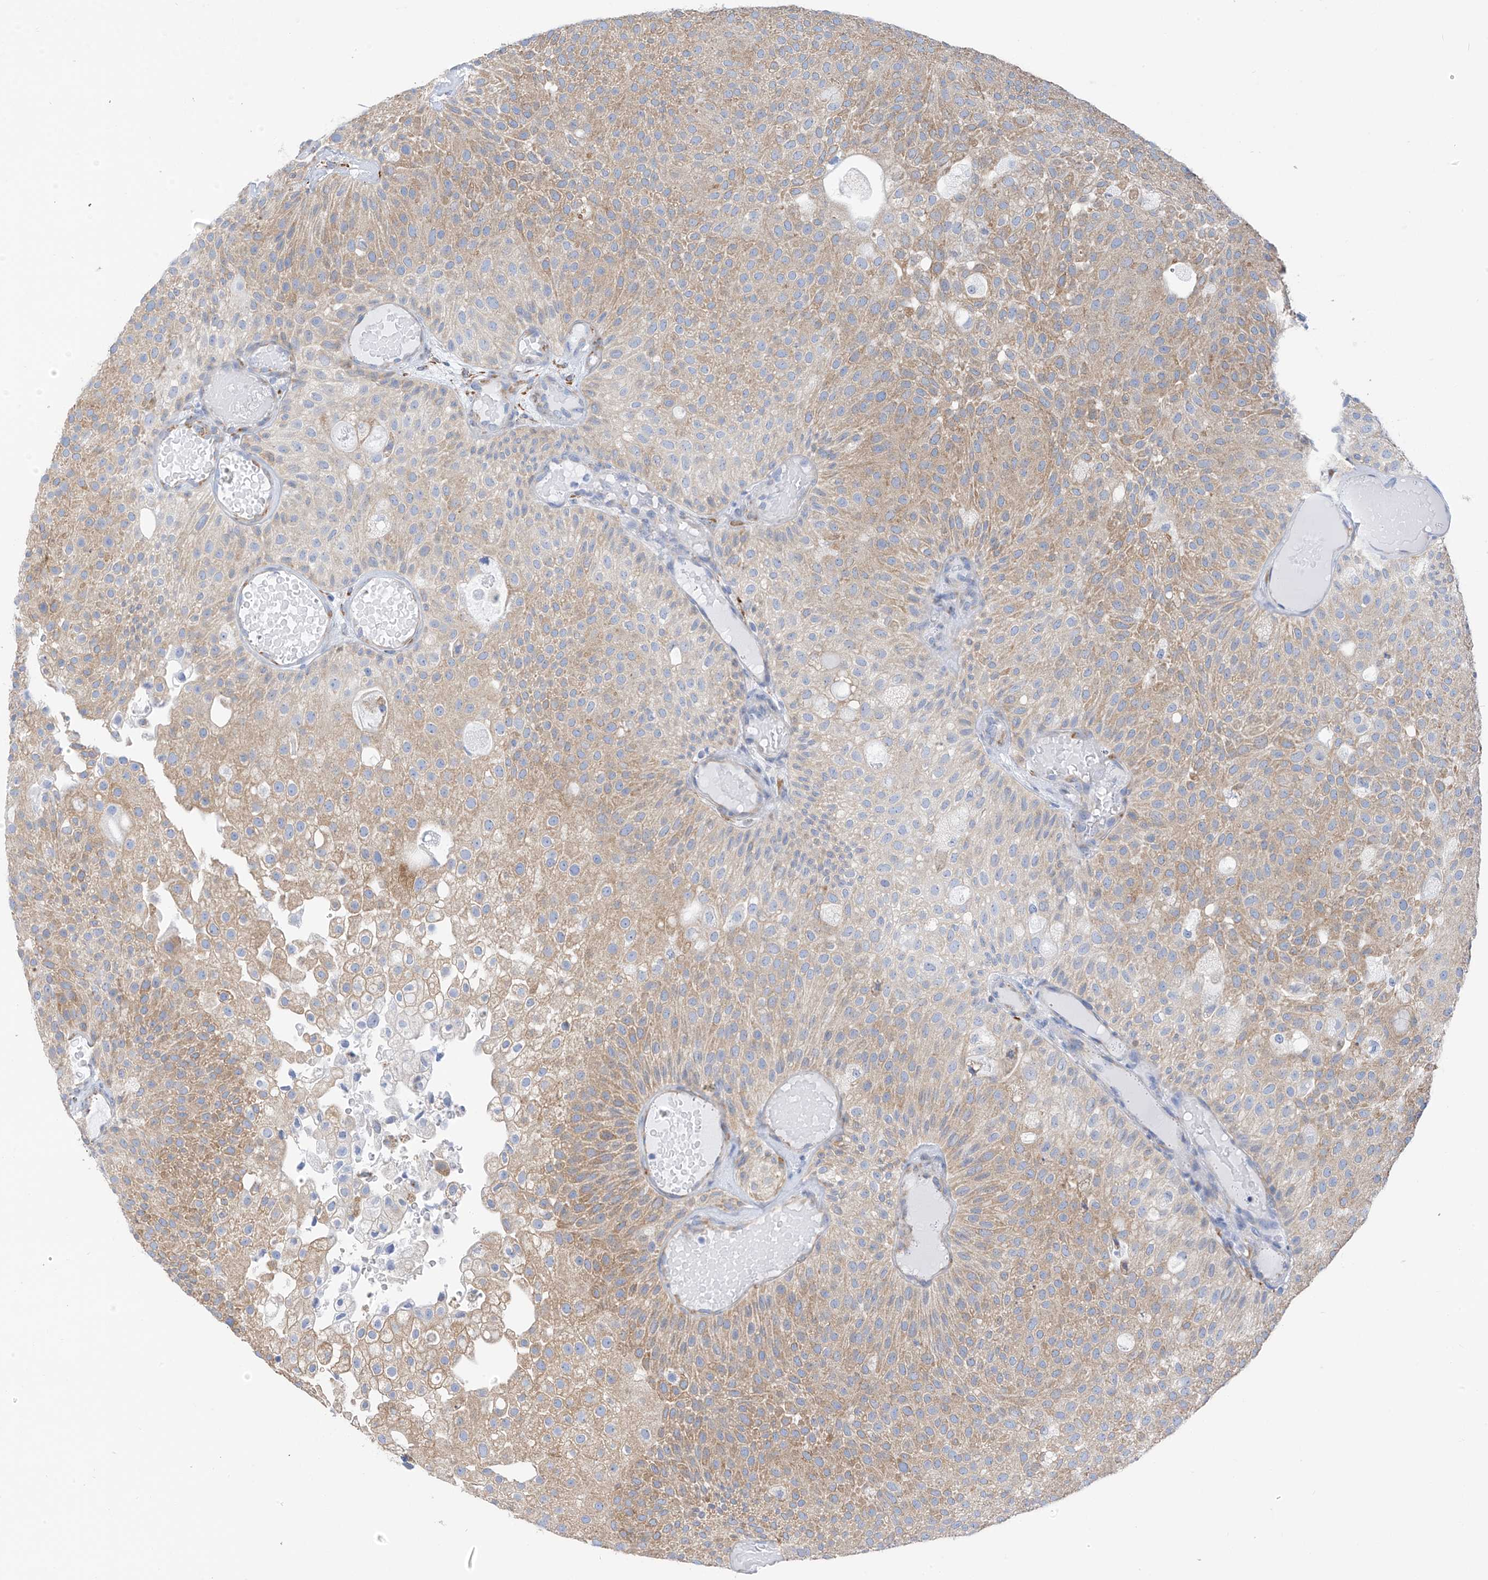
{"staining": {"intensity": "moderate", "quantity": "25%-75%", "location": "cytoplasmic/membranous"}, "tissue": "urothelial cancer", "cell_type": "Tumor cells", "image_type": "cancer", "snomed": [{"axis": "morphology", "description": "Urothelial carcinoma, Low grade"}, {"axis": "topography", "description": "Urinary bladder"}], "caption": "Moderate cytoplasmic/membranous staining is appreciated in approximately 25%-75% of tumor cells in urothelial carcinoma (low-grade).", "gene": "RCN2", "patient": {"sex": "male", "age": 78}}